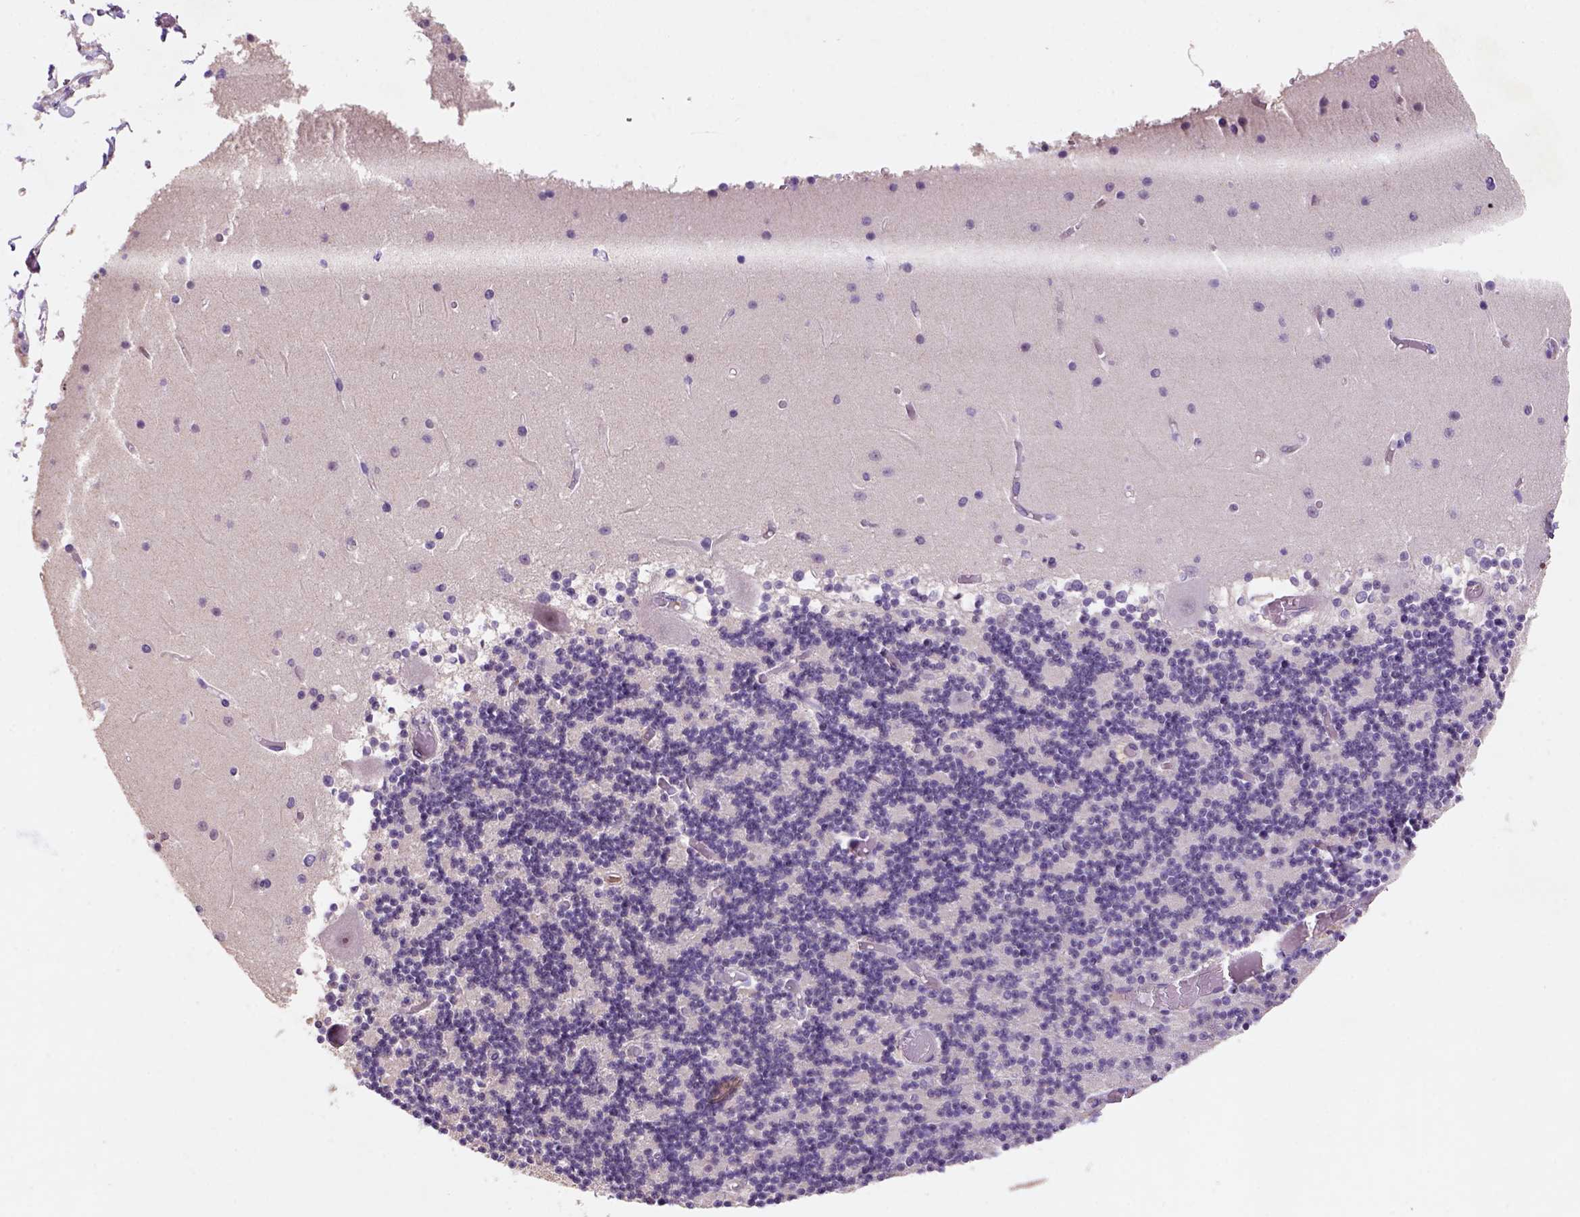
{"staining": {"intensity": "negative", "quantity": "none", "location": "none"}, "tissue": "cerebellum", "cell_type": "Cells in granular layer", "image_type": "normal", "snomed": [{"axis": "morphology", "description": "Normal tissue, NOS"}, {"axis": "topography", "description": "Cerebellum"}], "caption": "Image shows no significant protein staining in cells in granular layer of unremarkable cerebellum.", "gene": "SCML4", "patient": {"sex": "female", "age": 28}}